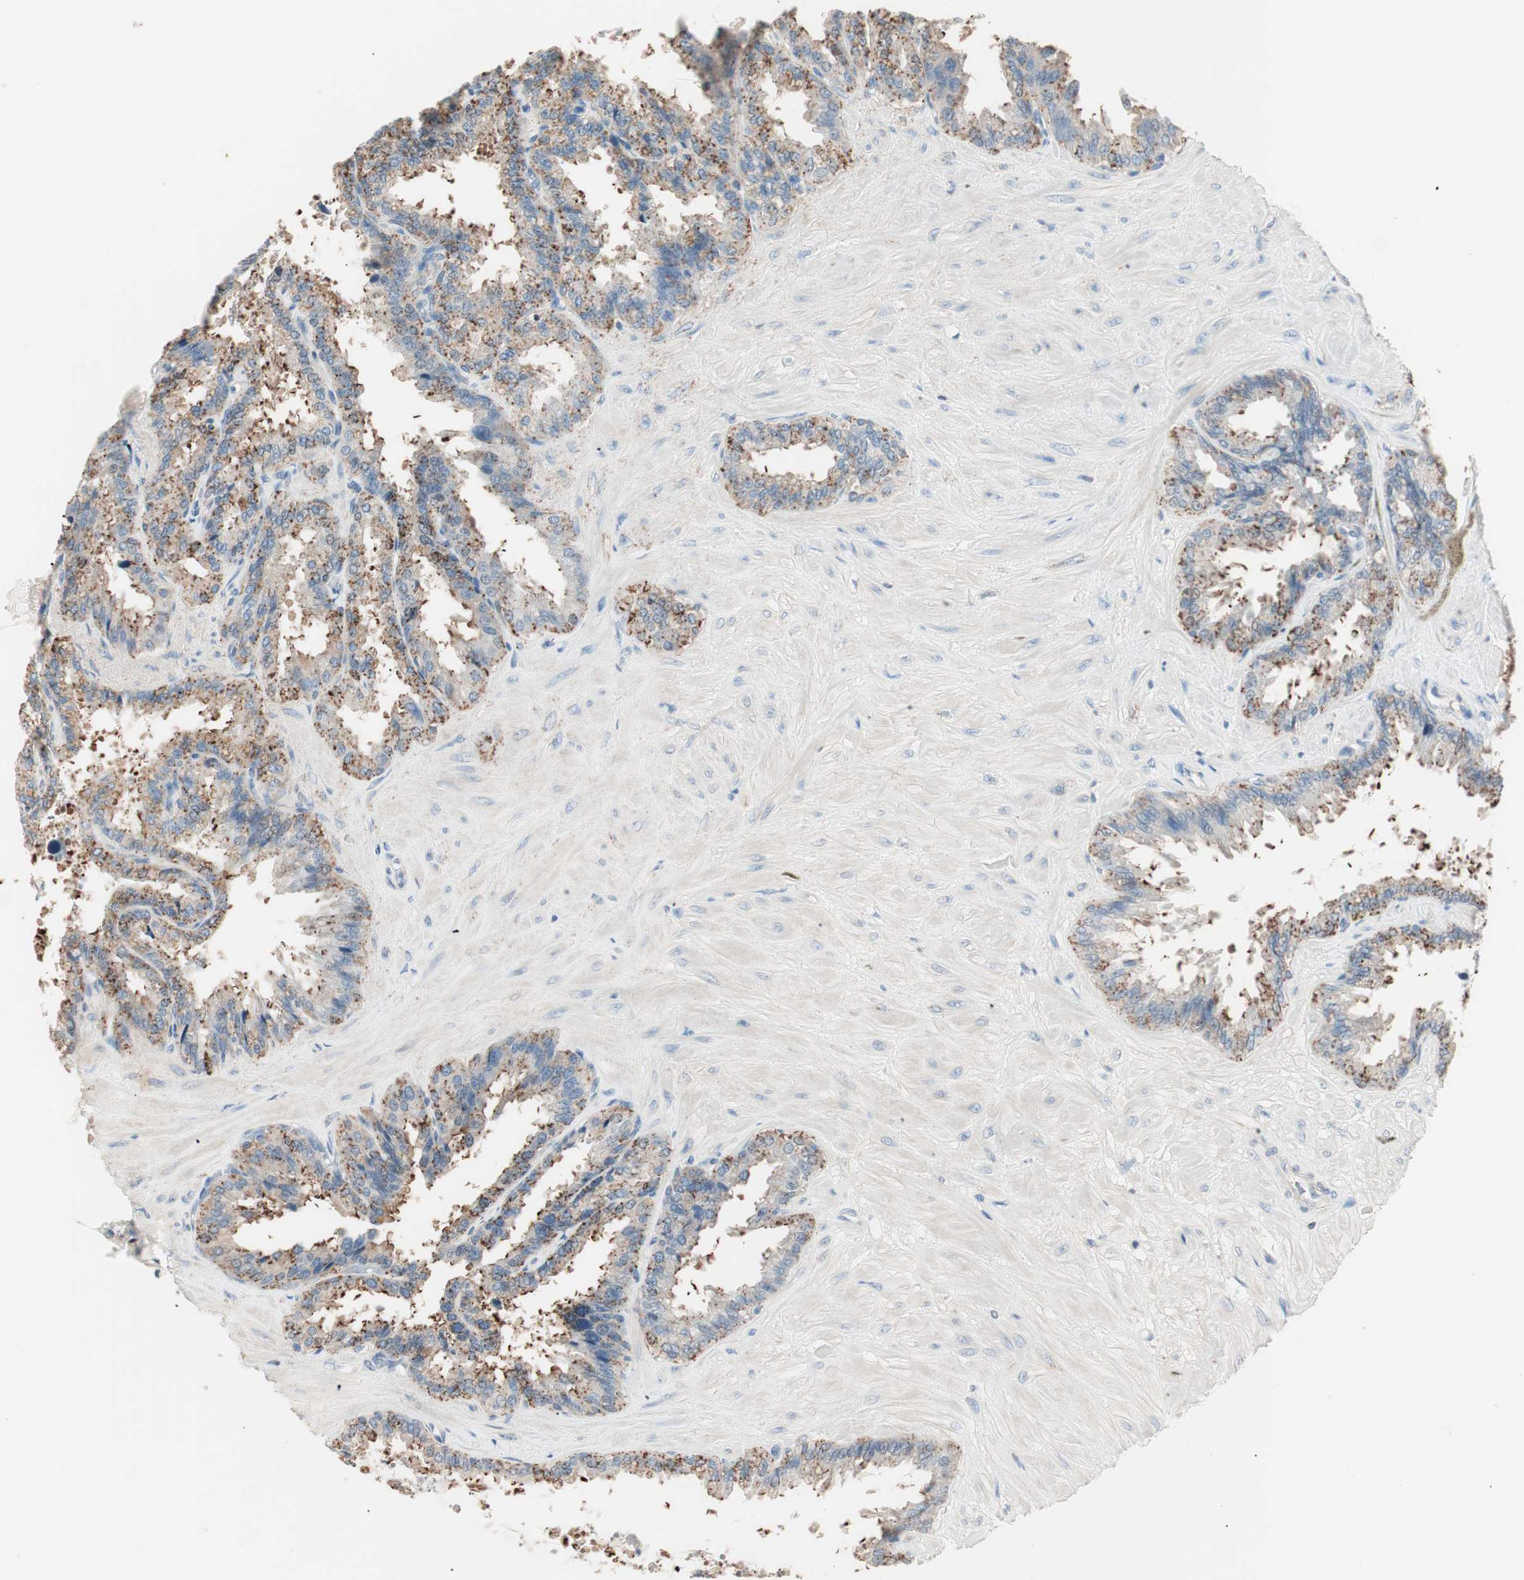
{"staining": {"intensity": "moderate", "quantity": ">75%", "location": "cytoplasmic/membranous"}, "tissue": "seminal vesicle", "cell_type": "Glandular cells", "image_type": "normal", "snomed": [{"axis": "morphology", "description": "Normal tissue, NOS"}, {"axis": "topography", "description": "Seminal veicle"}], "caption": "Immunohistochemistry of normal human seminal vesicle reveals medium levels of moderate cytoplasmic/membranous expression in approximately >75% of glandular cells. (Brightfield microscopy of DAB IHC at high magnification).", "gene": "RAD54B", "patient": {"sex": "male", "age": 46}}